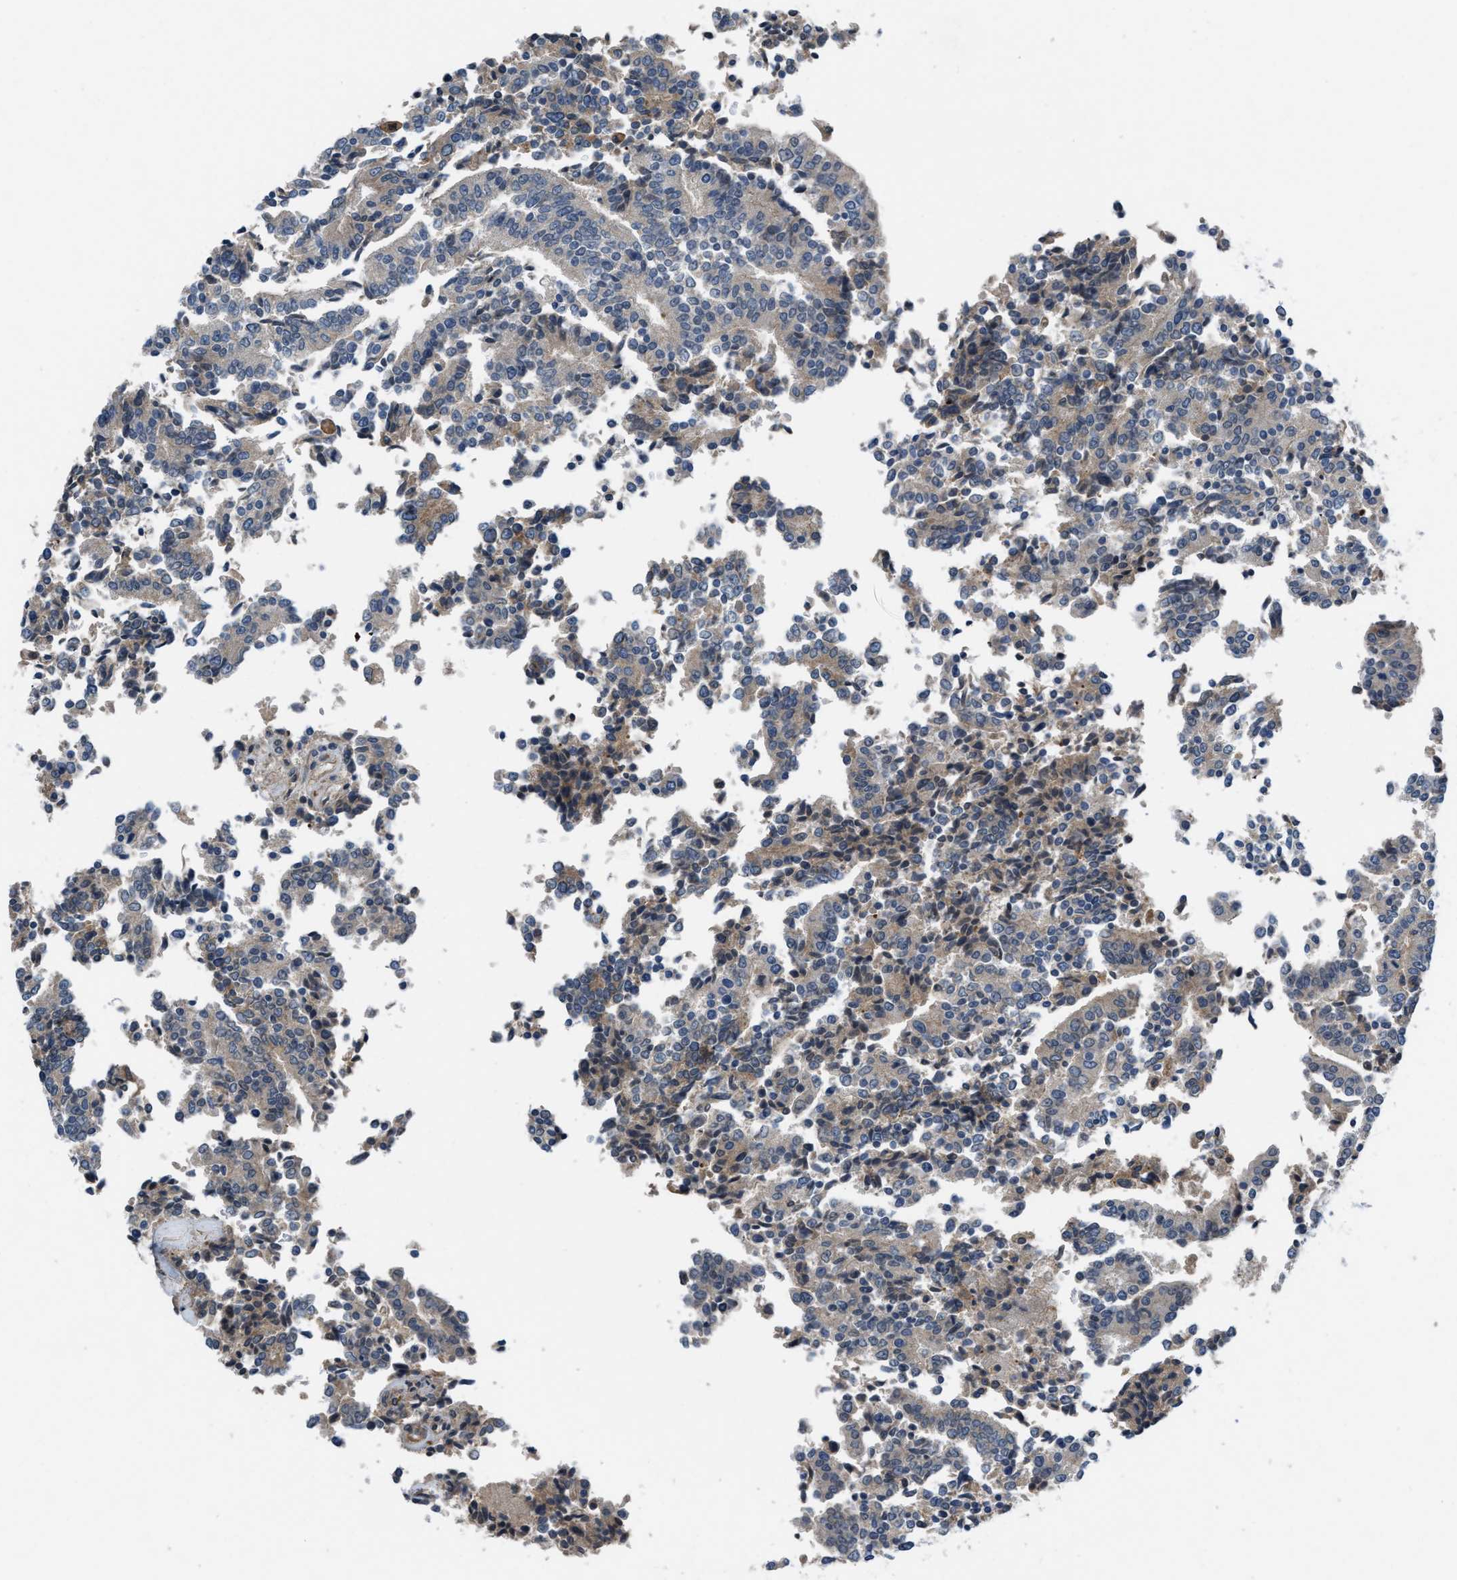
{"staining": {"intensity": "moderate", "quantity": ">75%", "location": "cytoplasmic/membranous"}, "tissue": "prostate cancer", "cell_type": "Tumor cells", "image_type": "cancer", "snomed": [{"axis": "morphology", "description": "Normal tissue, NOS"}, {"axis": "morphology", "description": "Adenocarcinoma, High grade"}, {"axis": "topography", "description": "Prostate"}, {"axis": "topography", "description": "Seminal veicle"}], "caption": "Protein analysis of prostate cancer (high-grade adenocarcinoma) tissue demonstrates moderate cytoplasmic/membranous staining in approximately >75% of tumor cells.", "gene": "BAZ2B", "patient": {"sex": "male", "age": 55}}